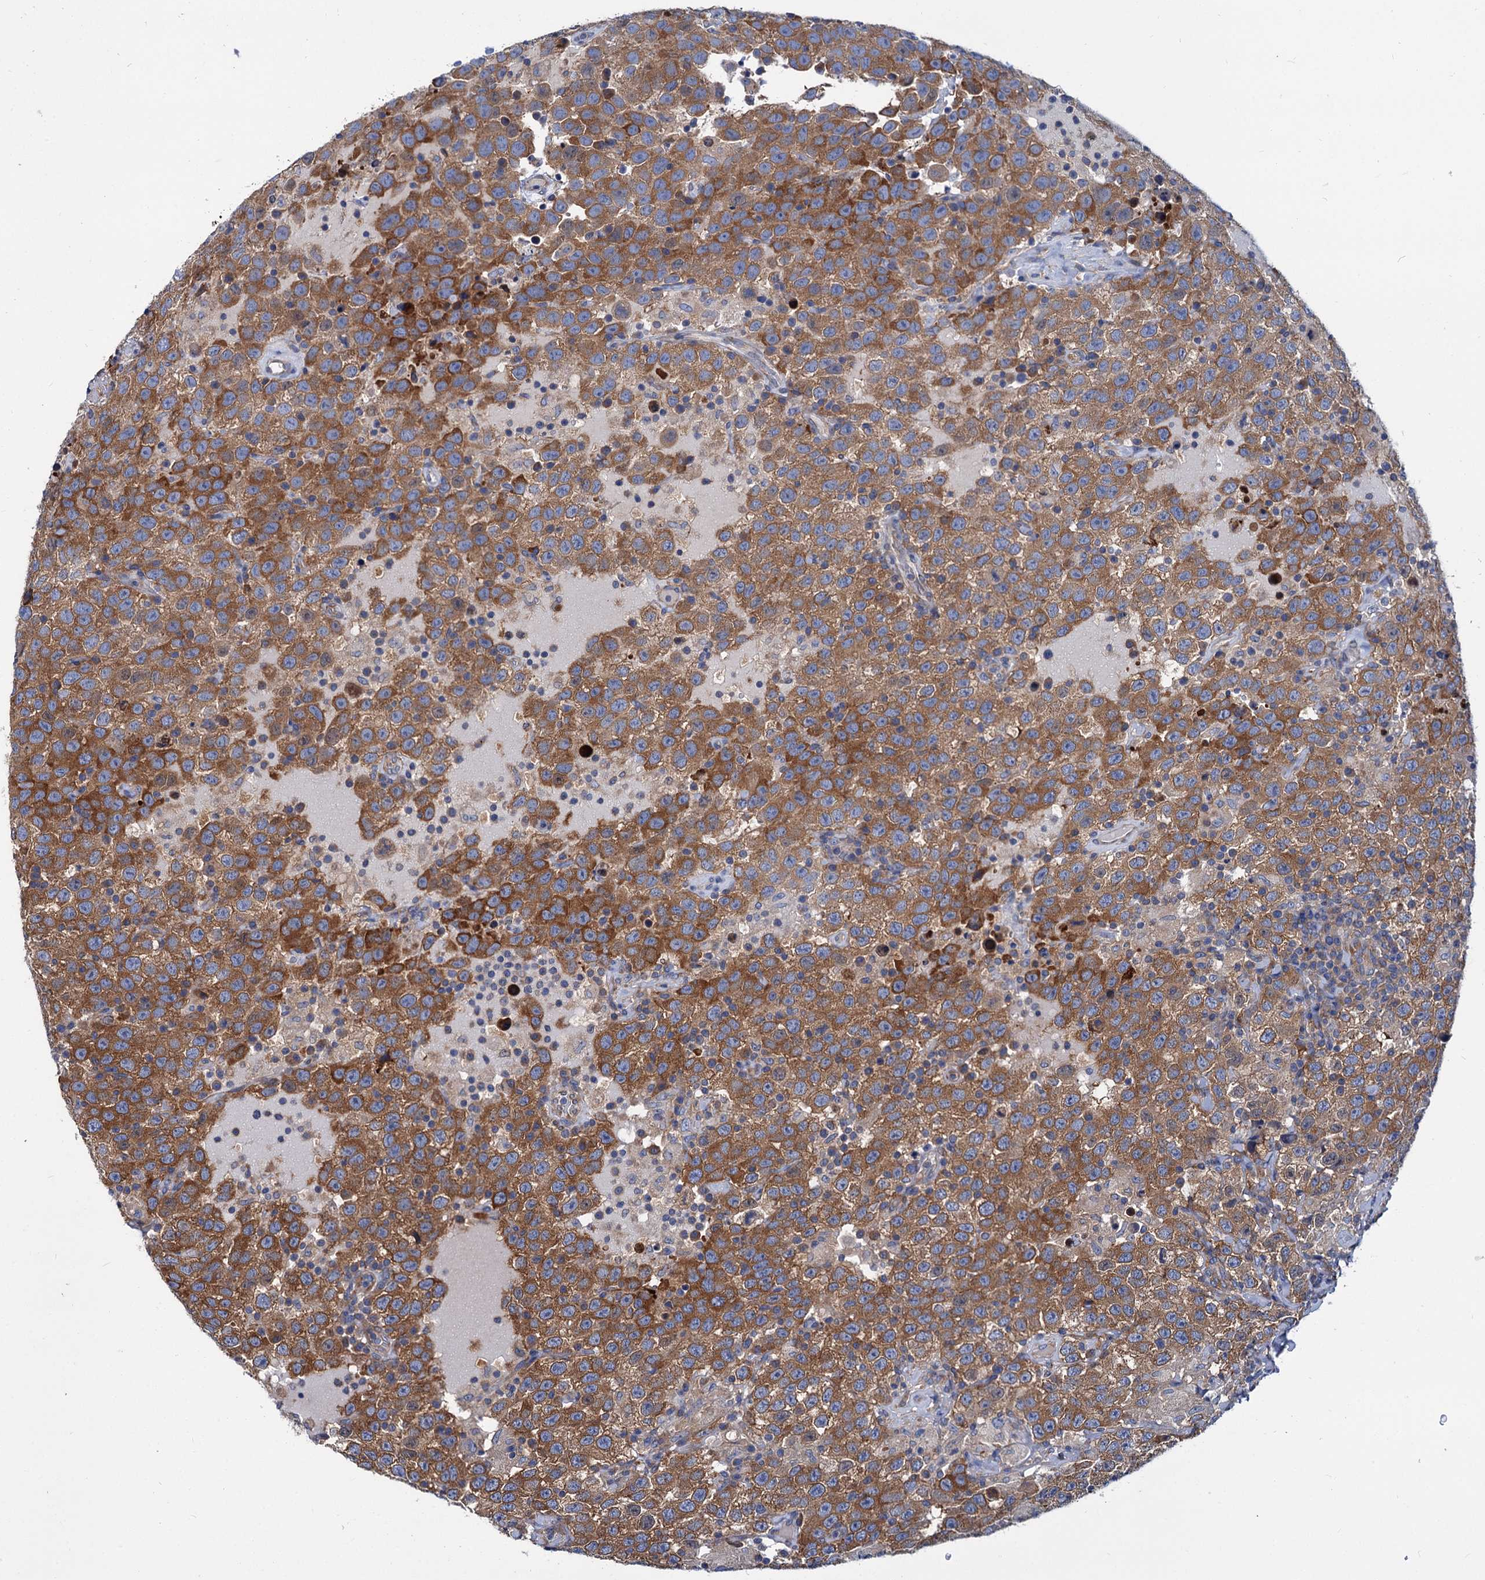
{"staining": {"intensity": "moderate", "quantity": ">75%", "location": "cytoplasmic/membranous"}, "tissue": "testis cancer", "cell_type": "Tumor cells", "image_type": "cancer", "snomed": [{"axis": "morphology", "description": "Seminoma, NOS"}, {"axis": "topography", "description": "Testis"}], "caption": "This histopathology image demonstrates immunohistochemistry staining of testis cancer (seminoma), with medium moderate cytoplasmic/membranous expression in about >75% of tumor cells.", "gene": "TRIM55", "patient": {"sex": "male", "age": 41}}